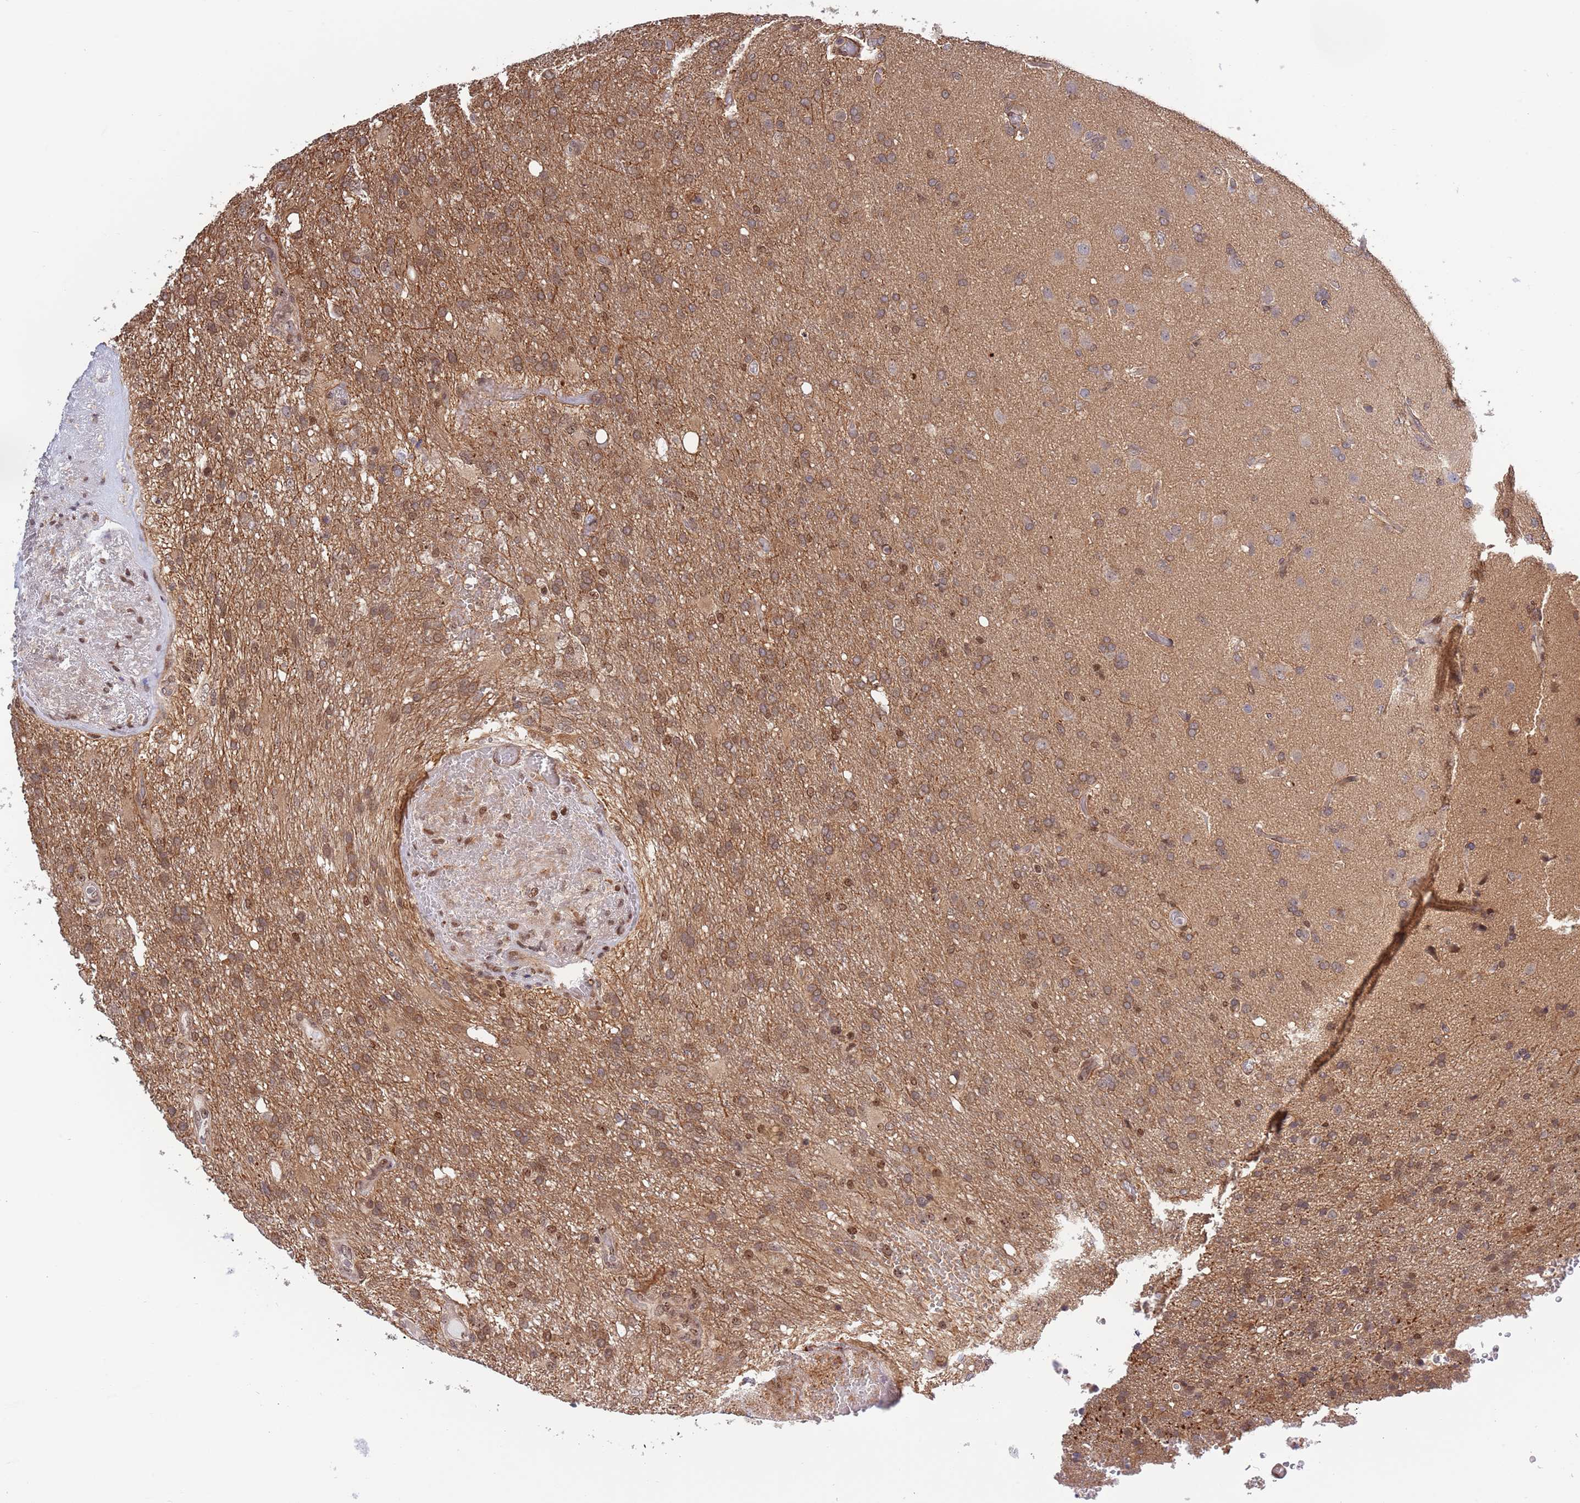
{"staining": {"intensity": "moderate", "quantity": ">75%", "location": "cytoplasmic/membranous,nuclear"}, "tissue": "glioma", "cell_type": "Tumor cells", "image_type": "cancer", "snomed": [{"axis": "morphology", "description": "Glioma, malignant, High grade"}, {"axis": "topography", "description": "Brain"}], "caption": "Brown immunohistochemical staining in human glioma reveals moderate cytoplasmic/membranous and nuclear positivity in approximately >75% of tumor cells. The staining was performed using DAB, with brown indicating positive protein expression. Nuclei are stained blue with hematoxylin.", "gene": "TBX10", "patient": {"sex": "female", "age": 74}}